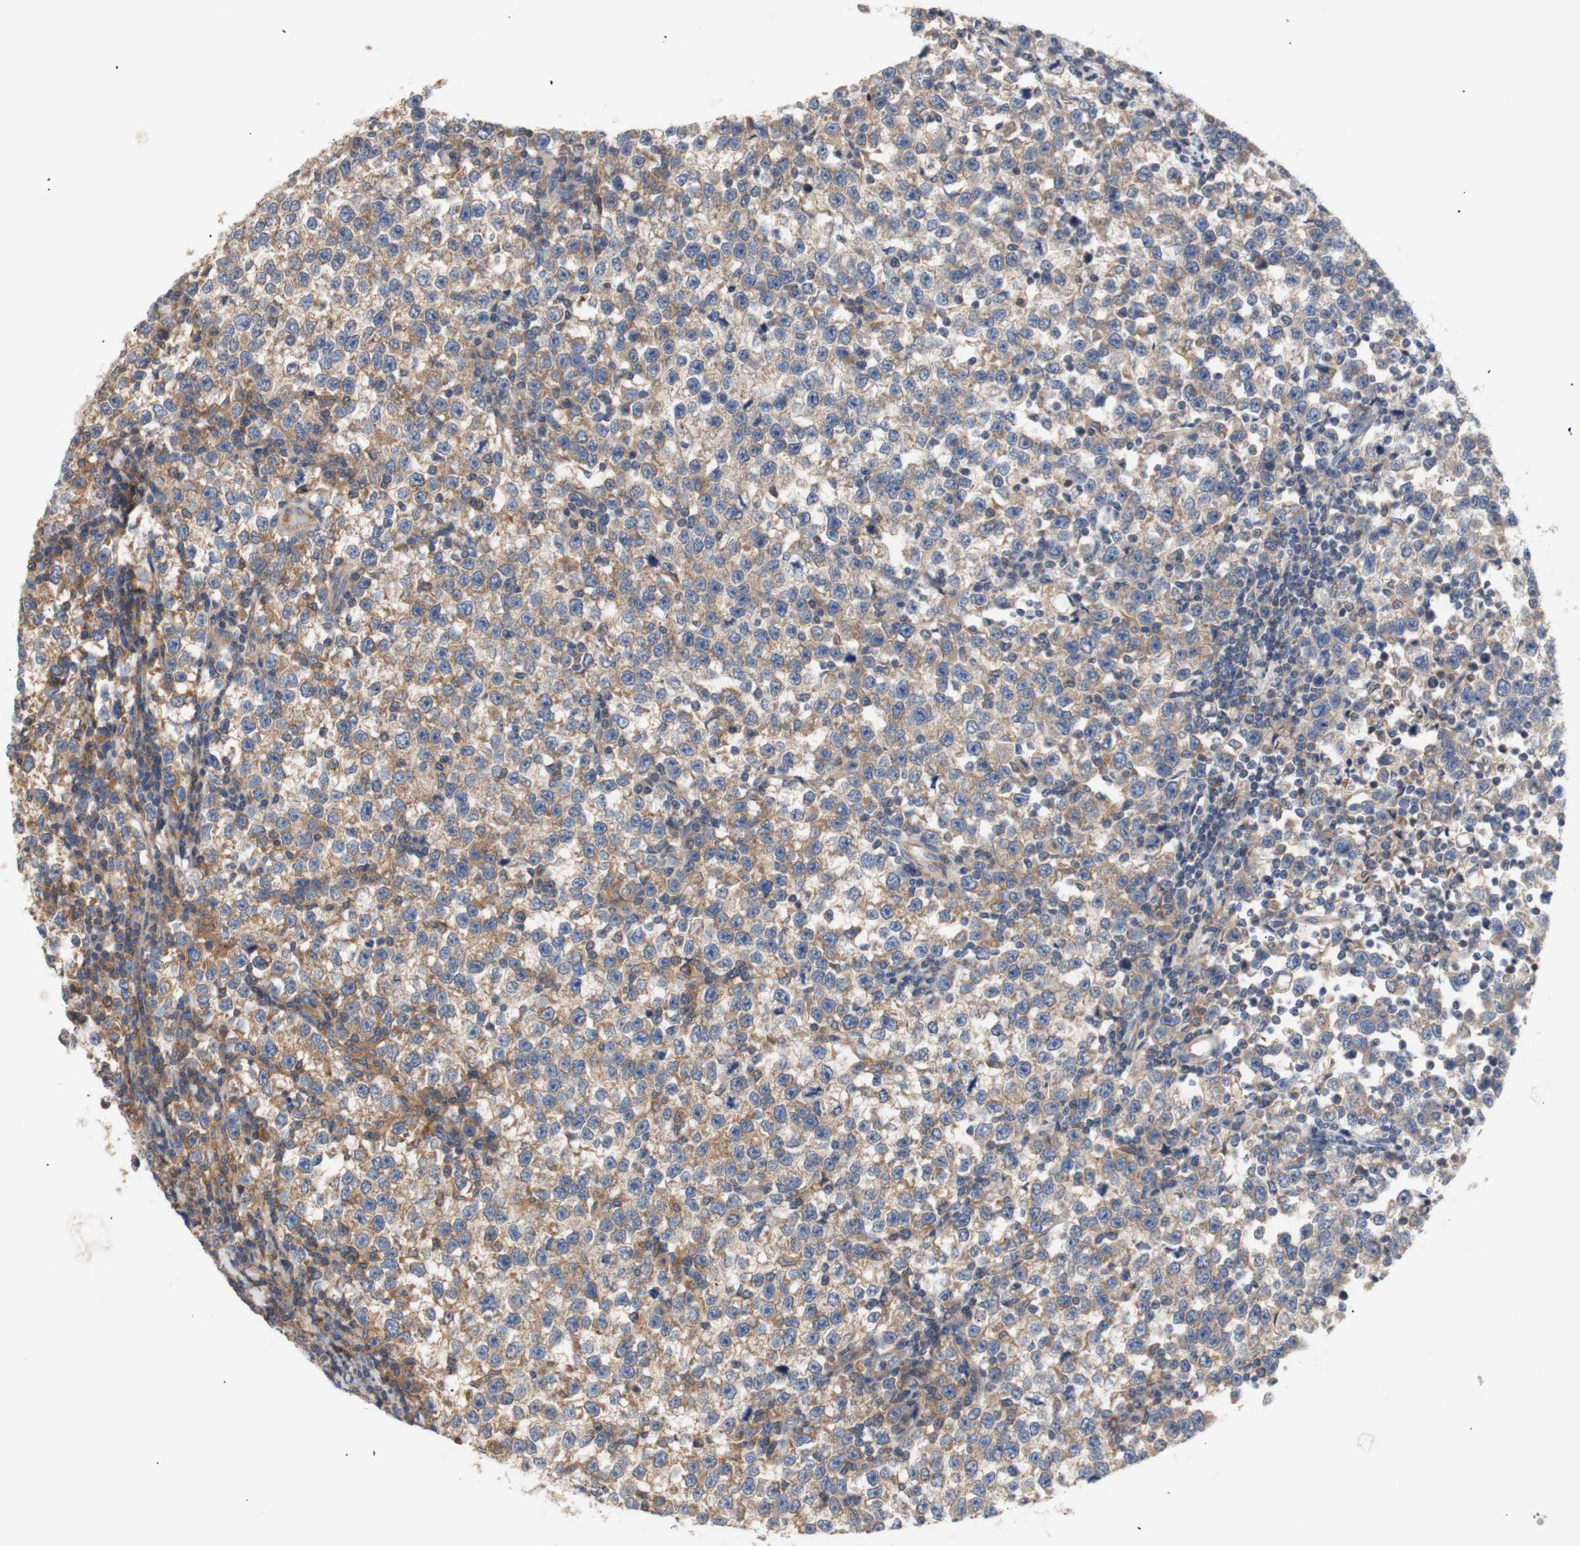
{"staining": {"intensity": "moderate", "quantity": "25%-75%", "location": "cytoplasmic/membranous"}, "tissue": "testis cancer", "cell_type": "Tumor cells", "image_type": "cancer", "snomed": [{"axis": "morphology", "description": "Seminoma, NOS"}, {"axis": "topography", "description": "Testis"}], "caption": "Moderate cytoplasmic/membranous staining for a protein is present in approximately 25%-75% of tumor cells of testis seminoma using immunohistochemistry (IHC).", "gene": "IKBKG", "patient": {"sex": "male", "age": 43}}